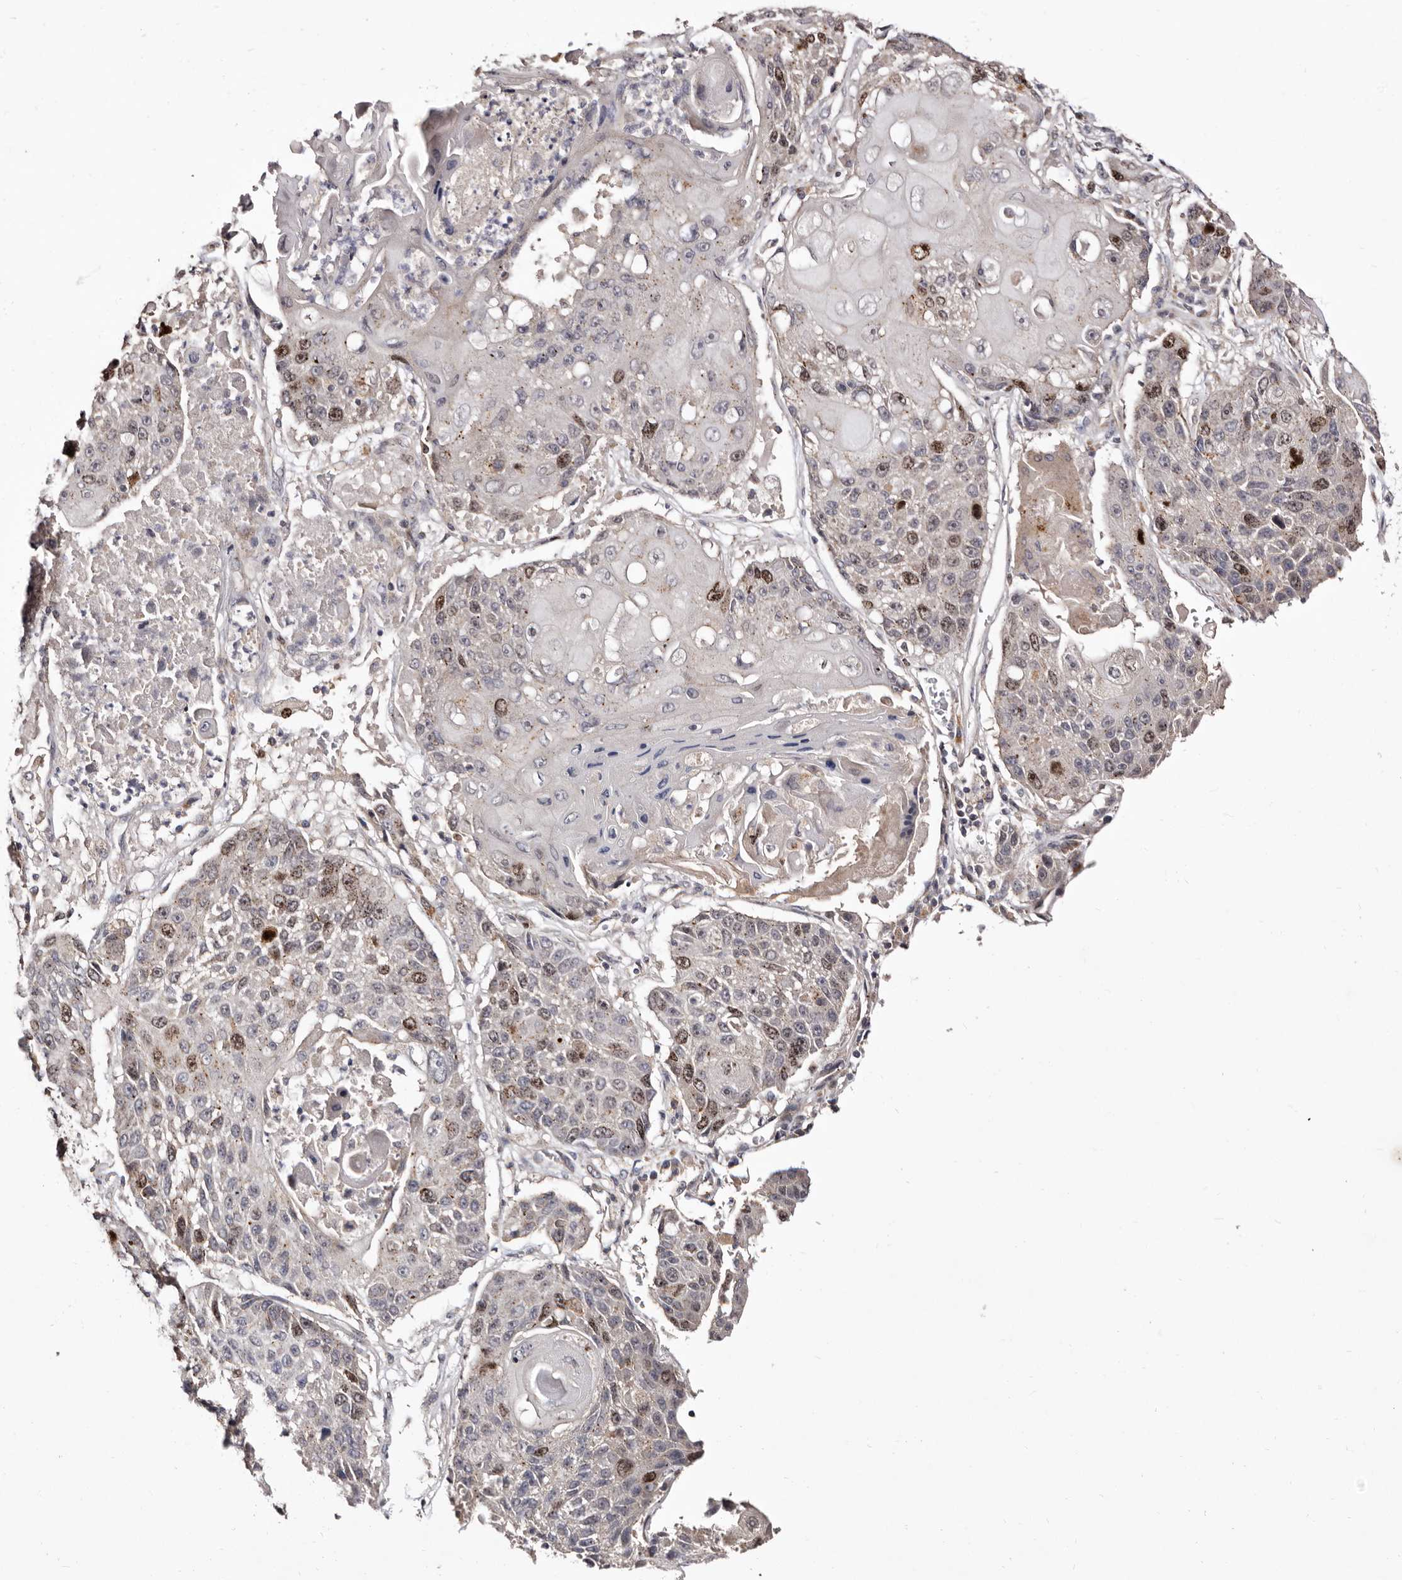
{"staining": {"intensity": "moderate", "quantity": "<25%", "location": "nuclear"}, "tissue": "lung cancer", "cell_type": "Tumor cells", "image_type": "cancer", "snomed": [{"axis": "morphology", "description": "Squamous cell carcinoma, NOS"}, {"axis": "topography", "description": "Lung"}], "caption": "Squamous cell carcinoma (lung) stained for a protein (brown) exhibits moderate nuclear positive expression in approximately <25% of tumor cells.", "gene": "CDCA8", "patient": {"sex": "male", "age": 61}}